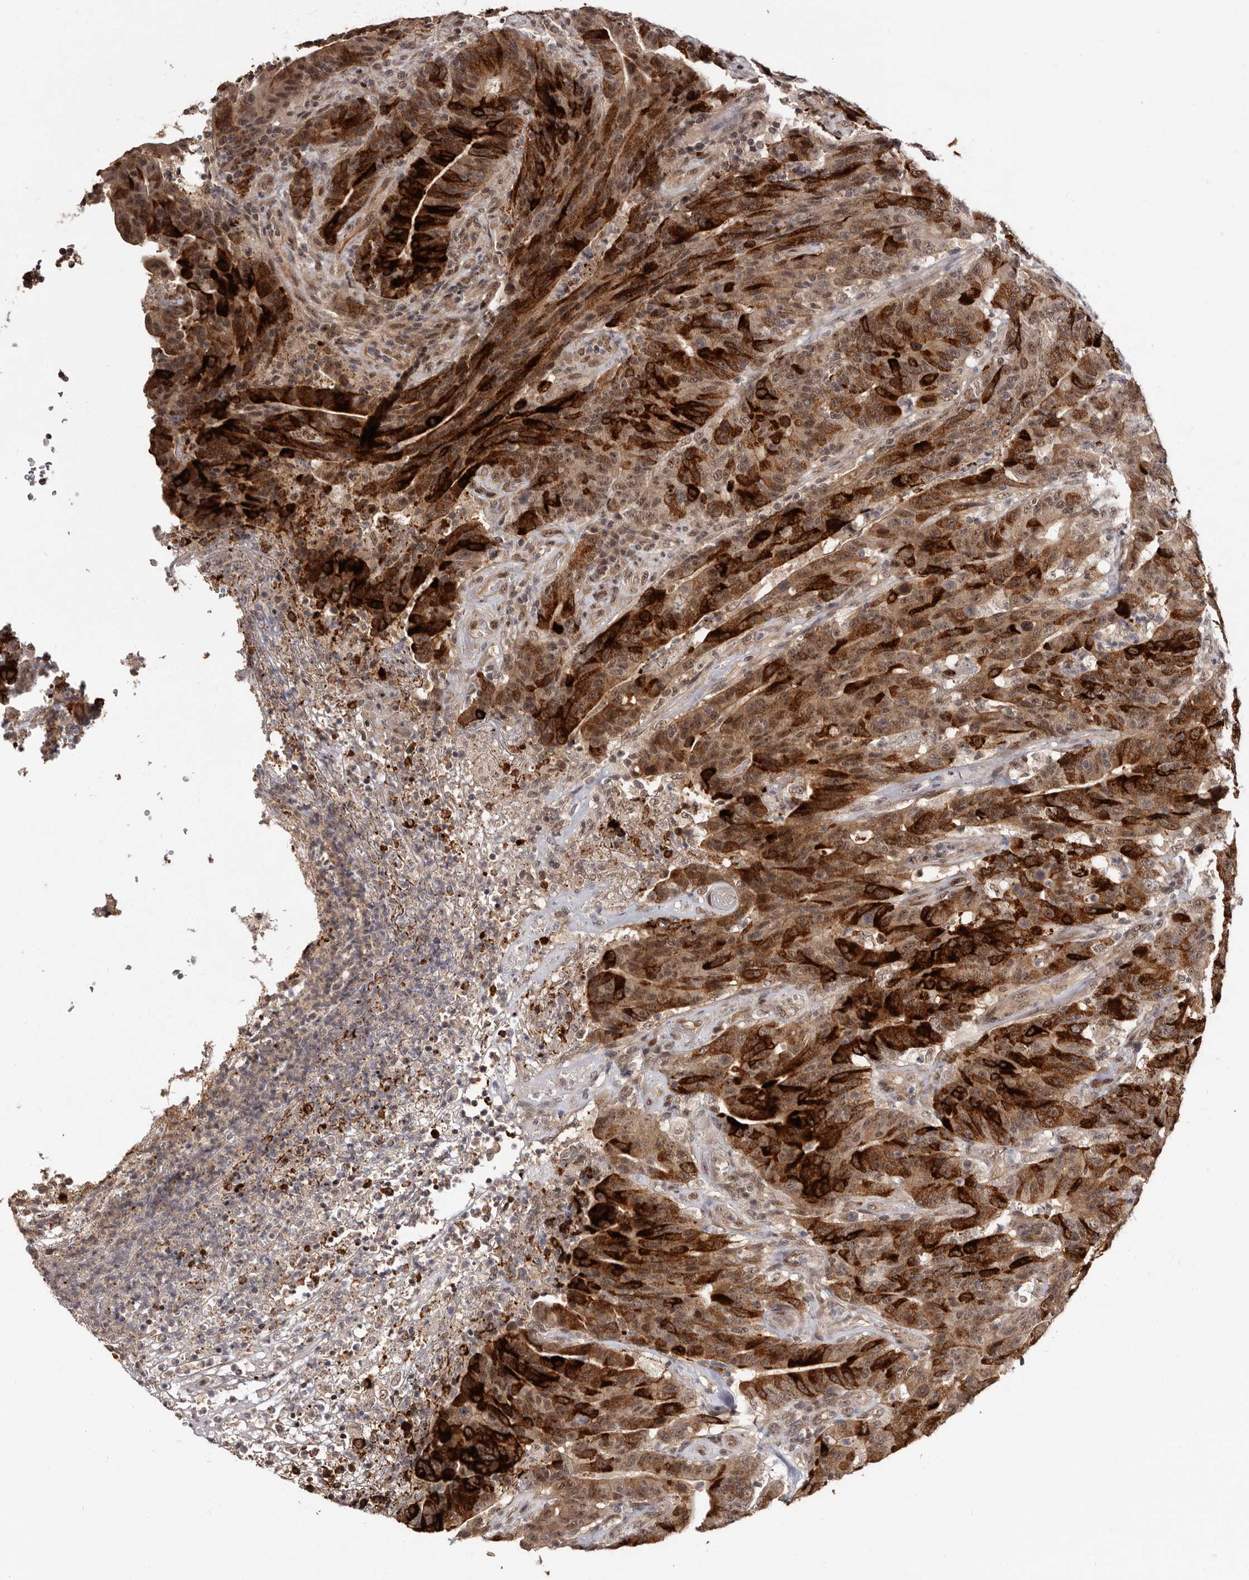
{"staining": {"intensity": "strong", "quantity": ">75%", "location": "cytoplasmic/membranous,nuclear"}, "tissue": "colorectal cancer", "cell_type": "Tumor cells", "image_type": "cancer", "snomed": [{"axis": "morphology", "description": "Normal tissue, NOS"}, {"axis": "morphology", "description": "Adenocarcinoma, NOS"}, {"axis": "topography", "description": "Colon"}], "caption": "About >75% of tumor cells in human colorectal cancer (adenocarcinoma) exhibit strong cytoplasmic/membranous and nuclear protein staining as visualized by brown immunohistochemical staining.", "gene": "TBC1D22B", "patient": {"sex": "female", "age": 75}}